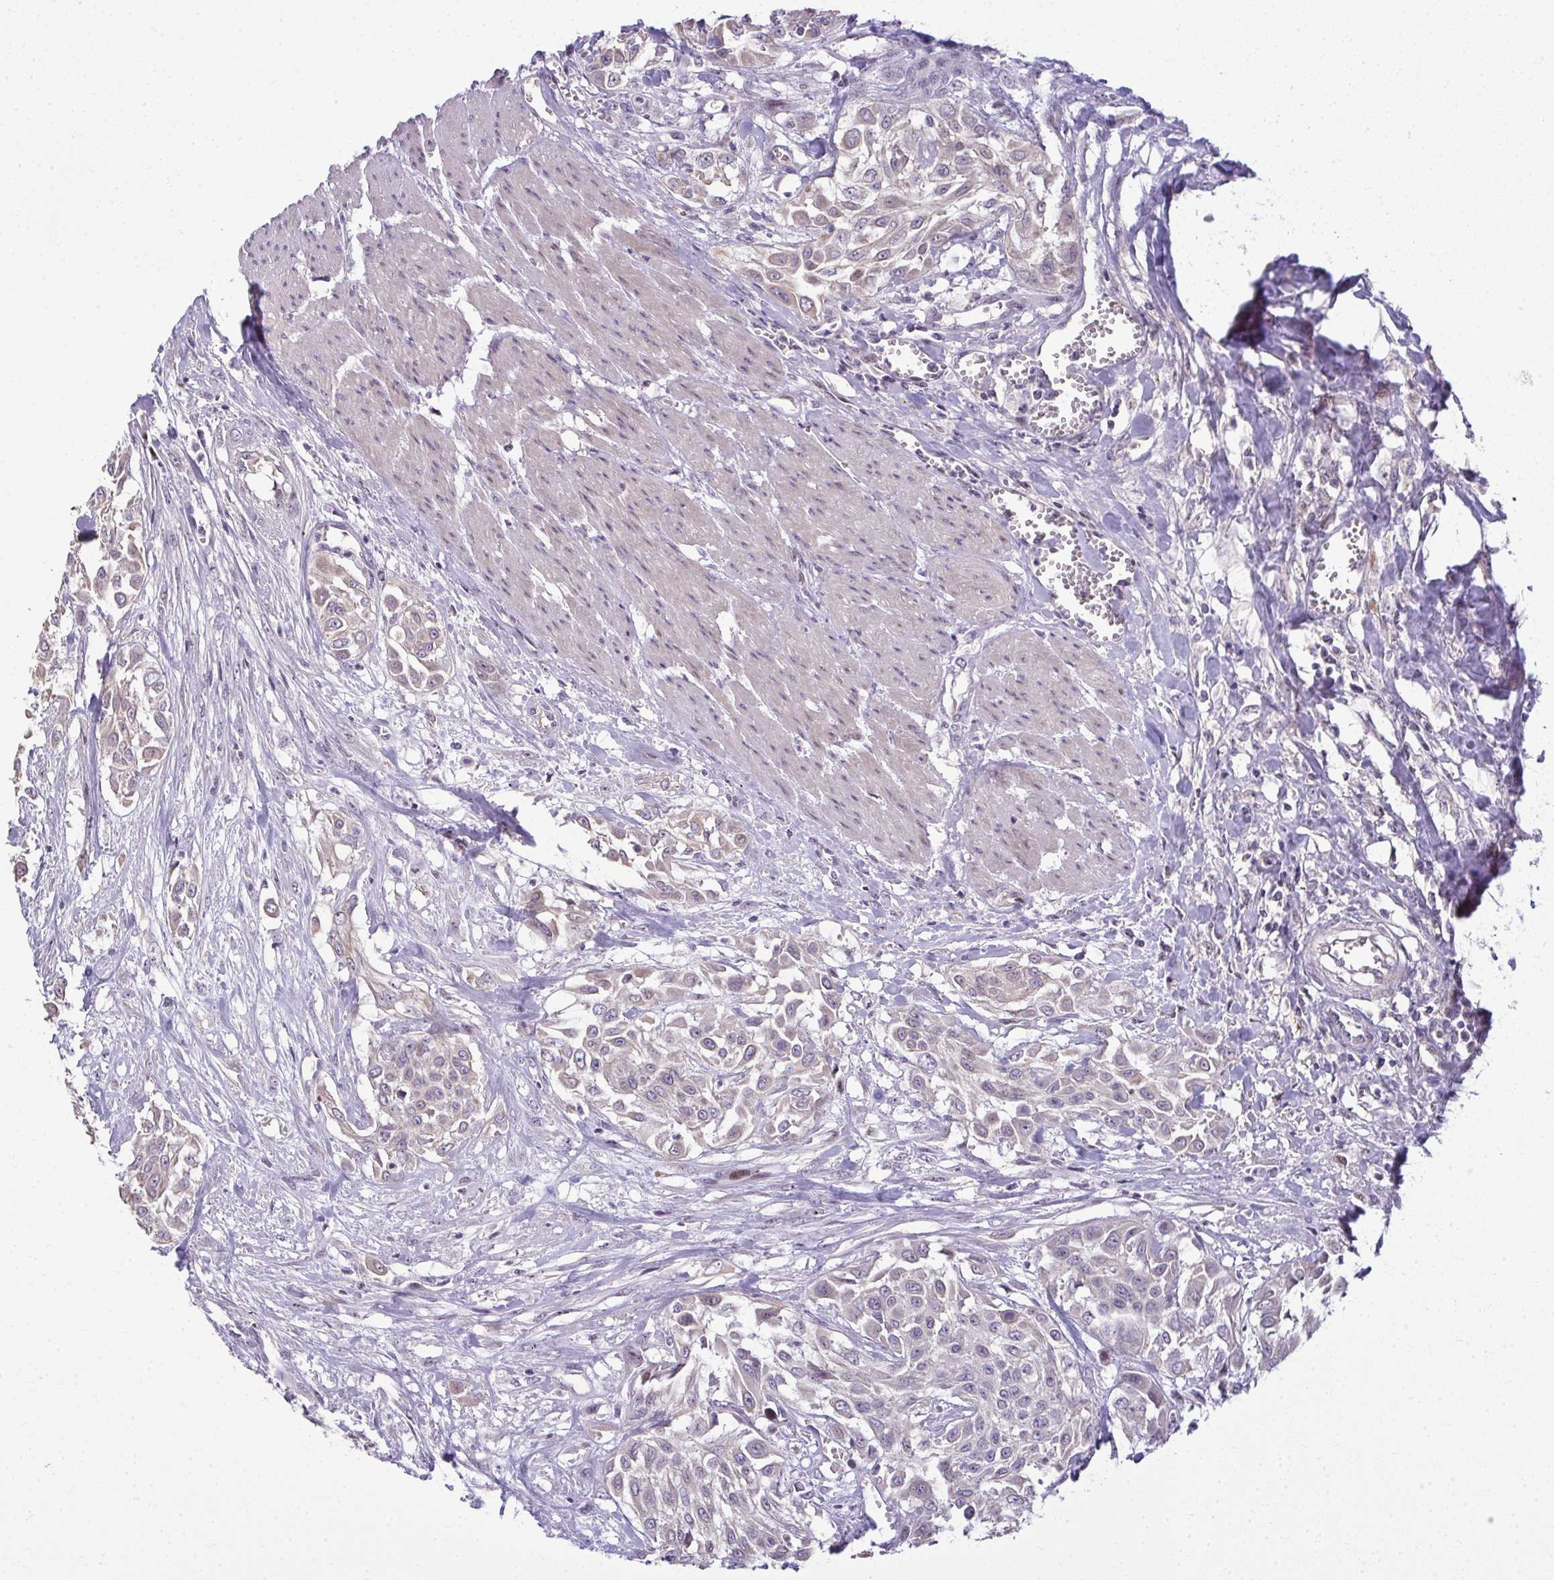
{"staining": {"intensity": "weak", "quantity": "<25%", "location": "cytoplasmic/membranous"}, "tissue": "urothelial cancer", "cell_type": "Tumor cells", "image_type": "cancer", "snomed": [{"axis": "morphology", "description": "Urothelial carcinoma, High grade"}, {"axis": "topography", "description": "Urinary bladder"}], "caption": "IHC micrograph of urothelial cancer stained for a protein (brown), which shows no expression in tumor cells.", "gene": "ODF1", "patient": {"sex": "male", "age": 57}}